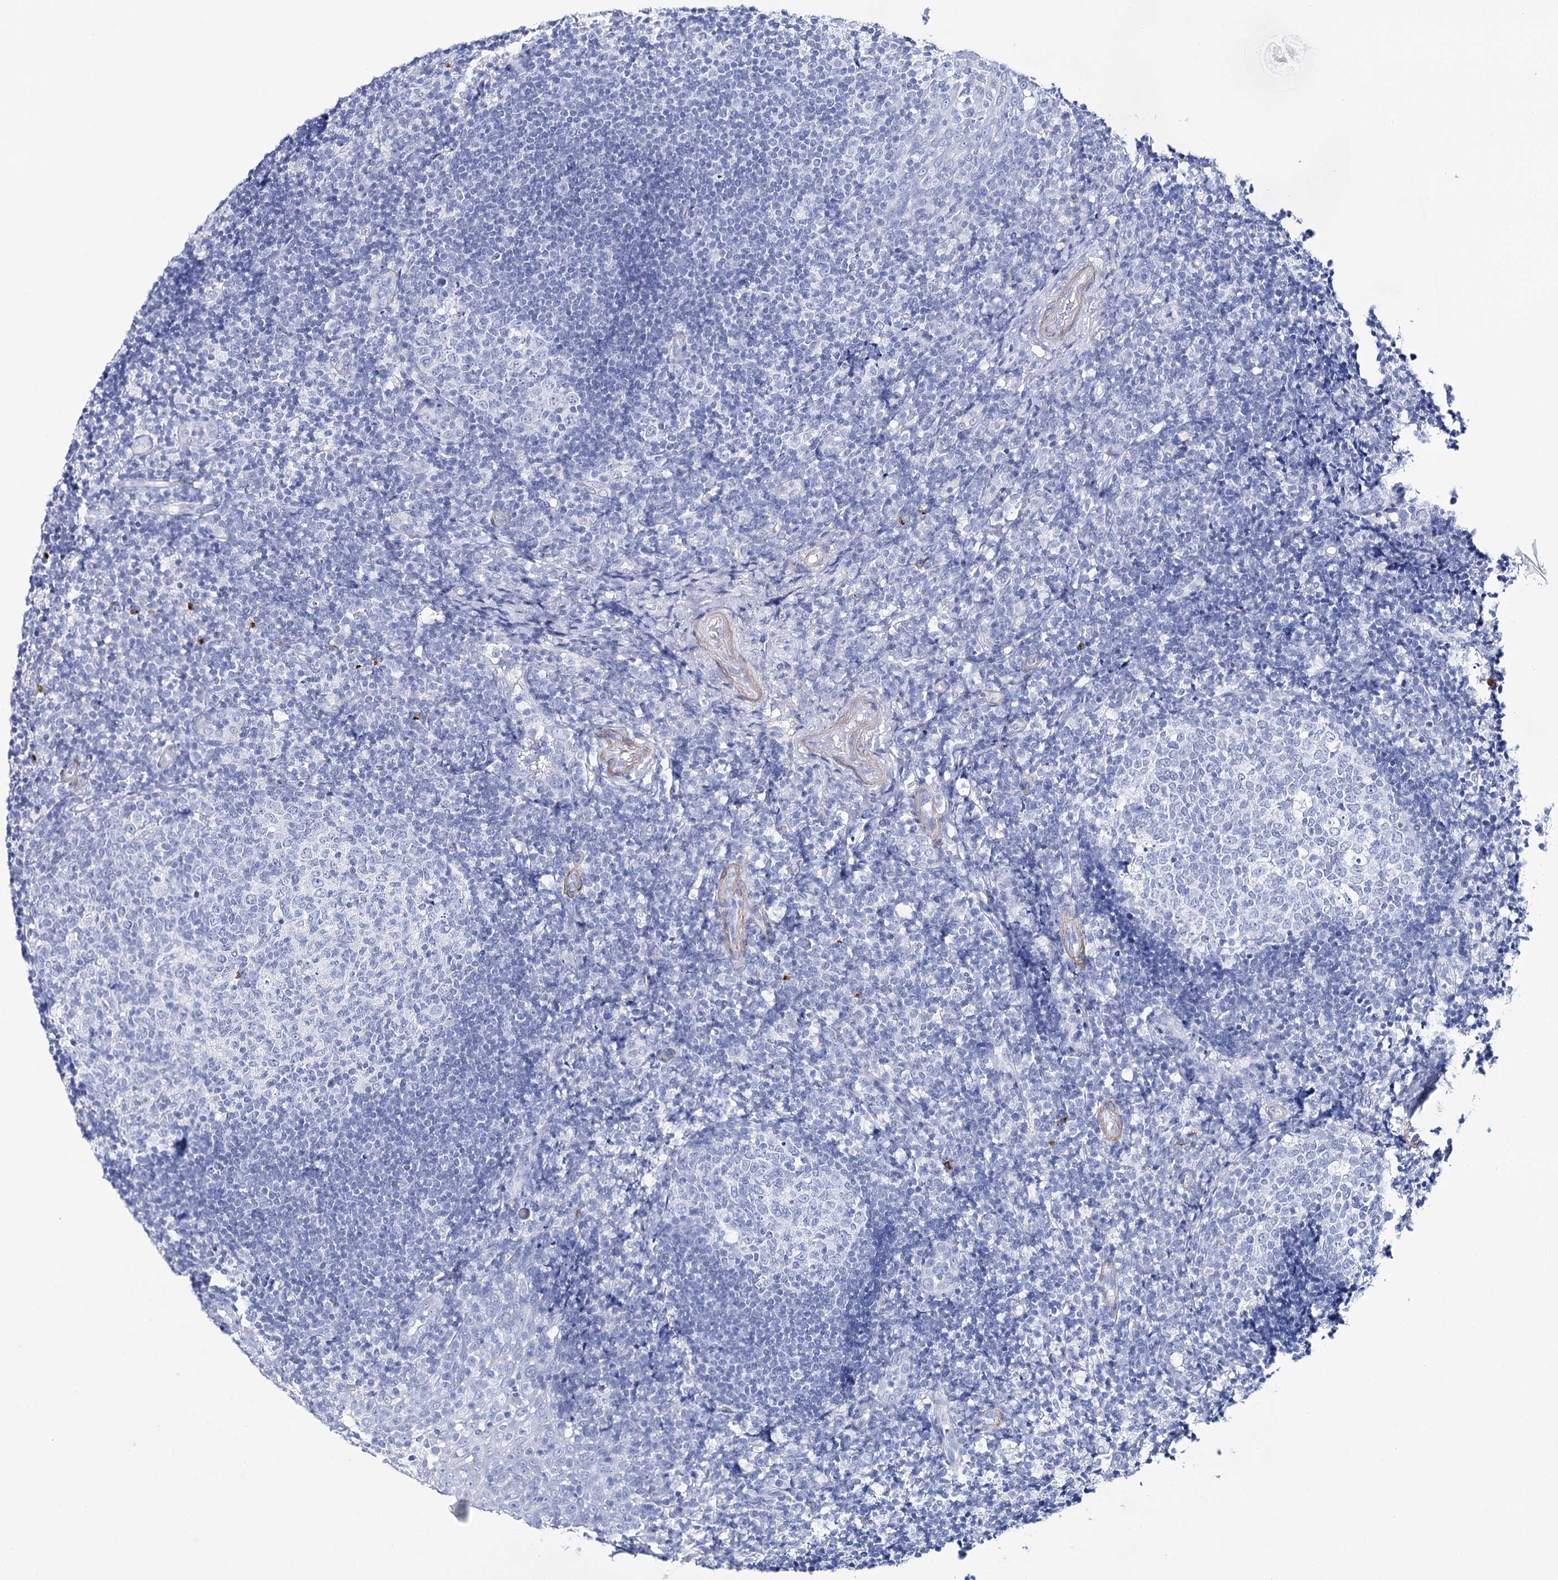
{"staining": {"intensity": "negative", "quantity": "none", "location": "none"}, "tissue": "tonsil", "cell_type": "Germinal center cells", "image_type": "normal", "snomed": [{"axis": "morphology", "description": "Normal tissue, NOS"}, {"axis": "topography", "description": "Tonsil"}], "caption": "Immunohistochemical staining of benign tonsil demonstrates no significant staining in germinal center cells.", "gene": "CSN3", "patient": {"sex": "female", "age": 40}}